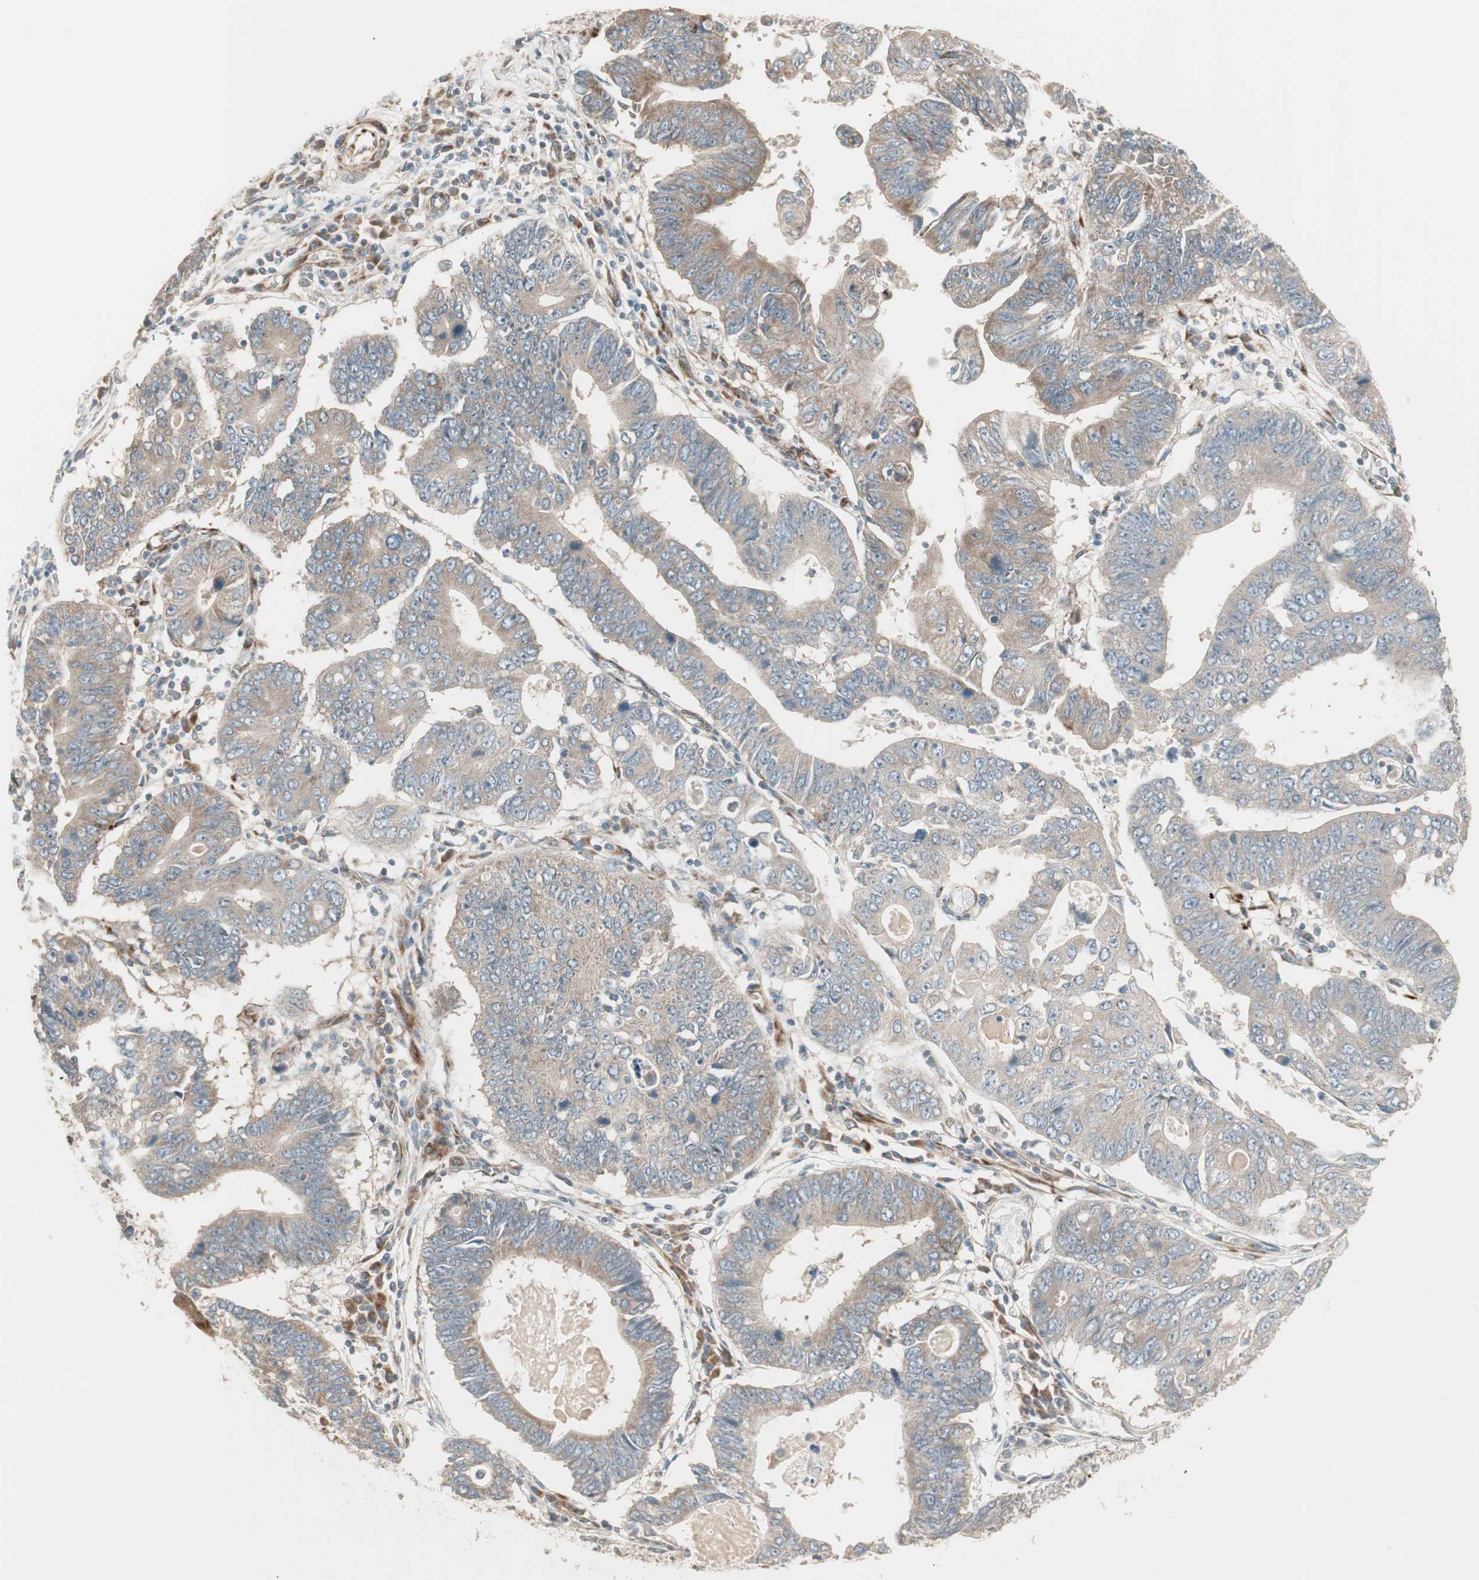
{"staining": {"intensity": "weak", "quantity": ">75%", "location": "cytoplasmic/membranous"}, "tissue": "stomach cancer", "cell_type": "Tumor cells", "image_type": "cancer", "snomed": [{"axis": "morphology", "description": "Adenocarcinoma, NOS"}, {"axis": "topography", "description": "Stomach"}], "caption": "Brown immunohistochemical staining in human stomach adenocarcinoma demonstrates weak cytoplasmic/membranous staining in about >75% of tumor cells. The protein of interest is shown in brown color, while the nuclei are stained blue.", "gene": "PPP2R5E", "patient": {"sex": "male", "age": 59}}